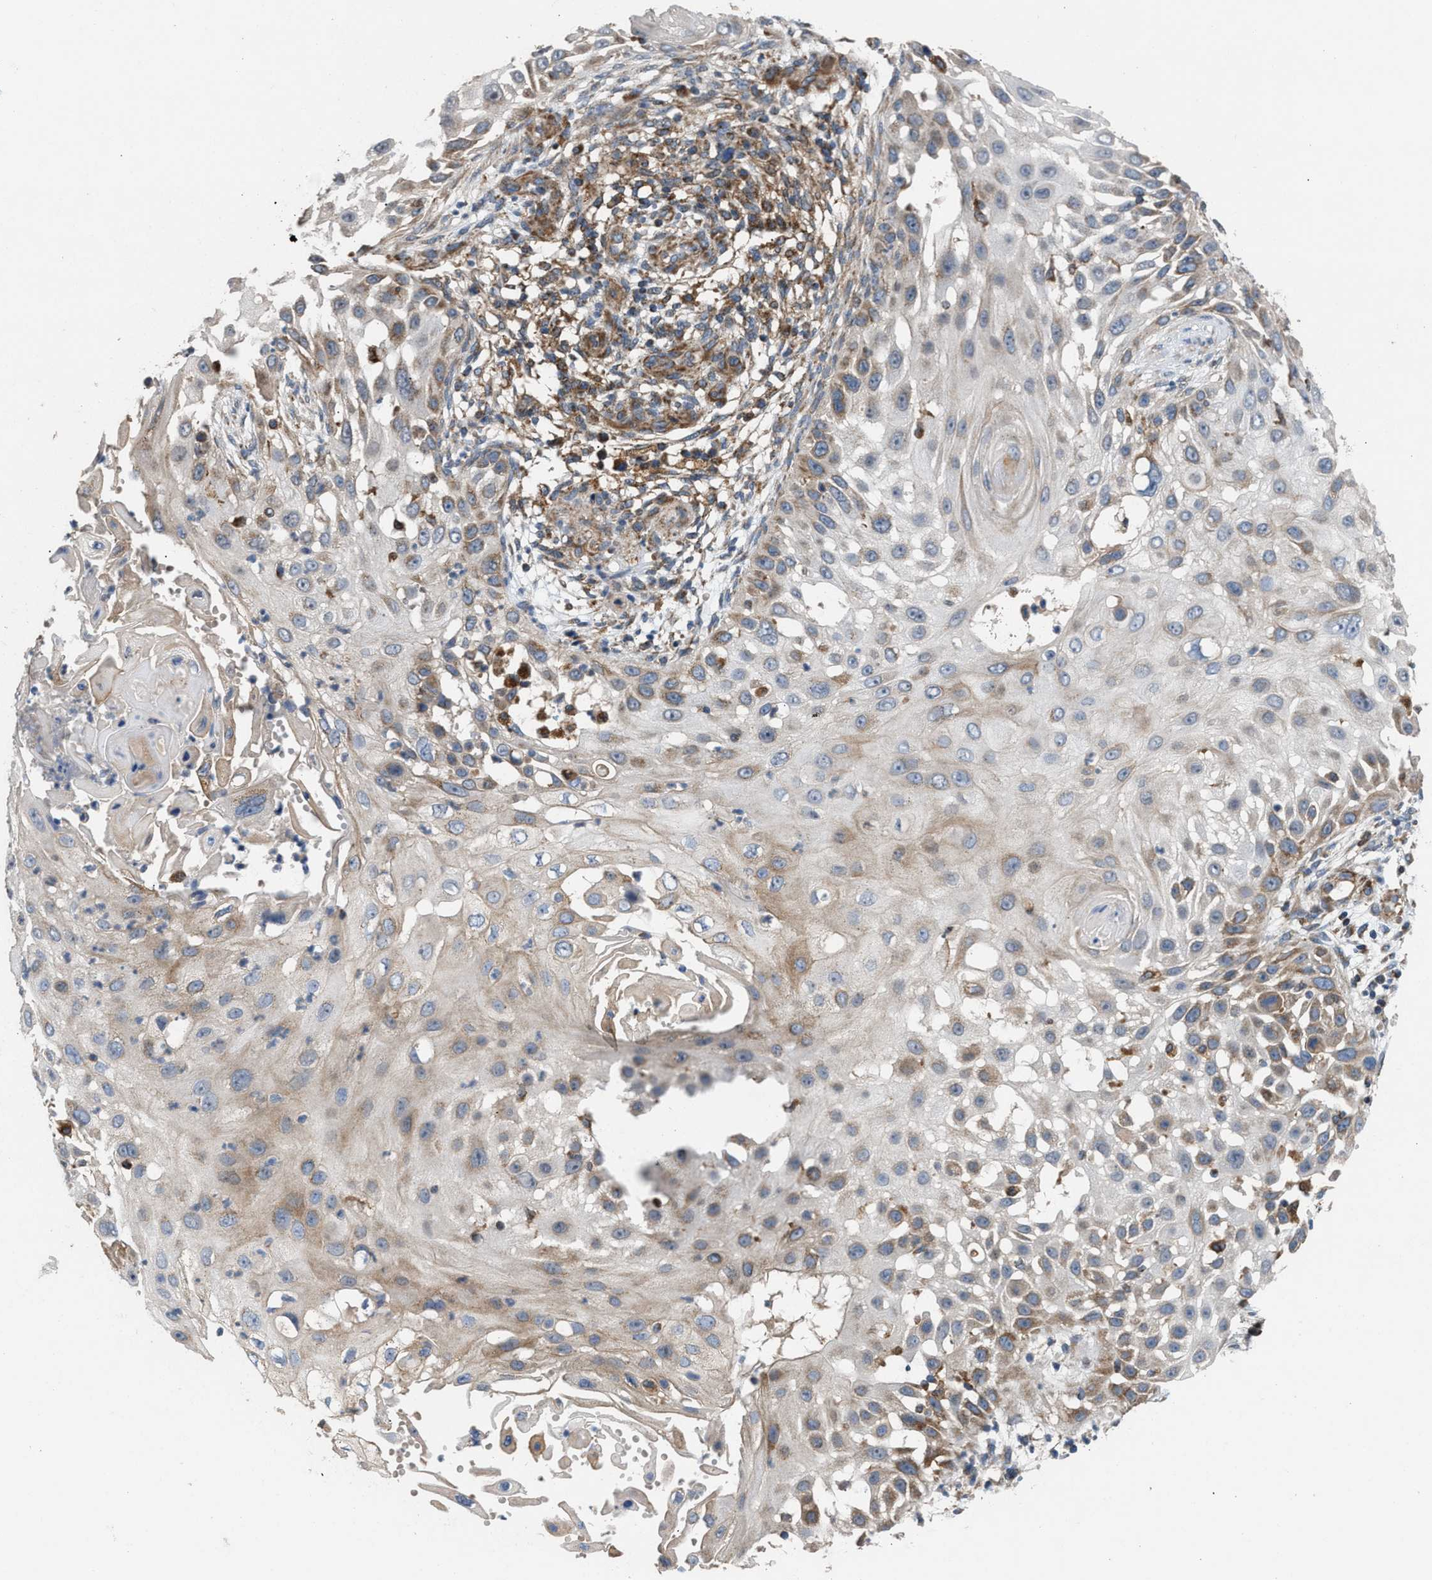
{"staining": {"intensity": "moderate", "quantity": "<25%", "location": "cytoplasmic/membranous"}, "tissue": "skin cancer", "cell_type": "Tumor cells", "image_type": "cancer", "snomed": [{"axis": "morphology", "description": "Squamous cell carcinoma, NOS"}, {"axis": "topography", "description": "Skin"}], "caption": "Immunohistochemical staining of squamous cell carcinoma (skin) shows low levels of moderate cytoplasmic/membranous positivity in about <25% of tumor cells.", "gene": "SLC10A3", "patient": {"sex": "female", "age": 44}}